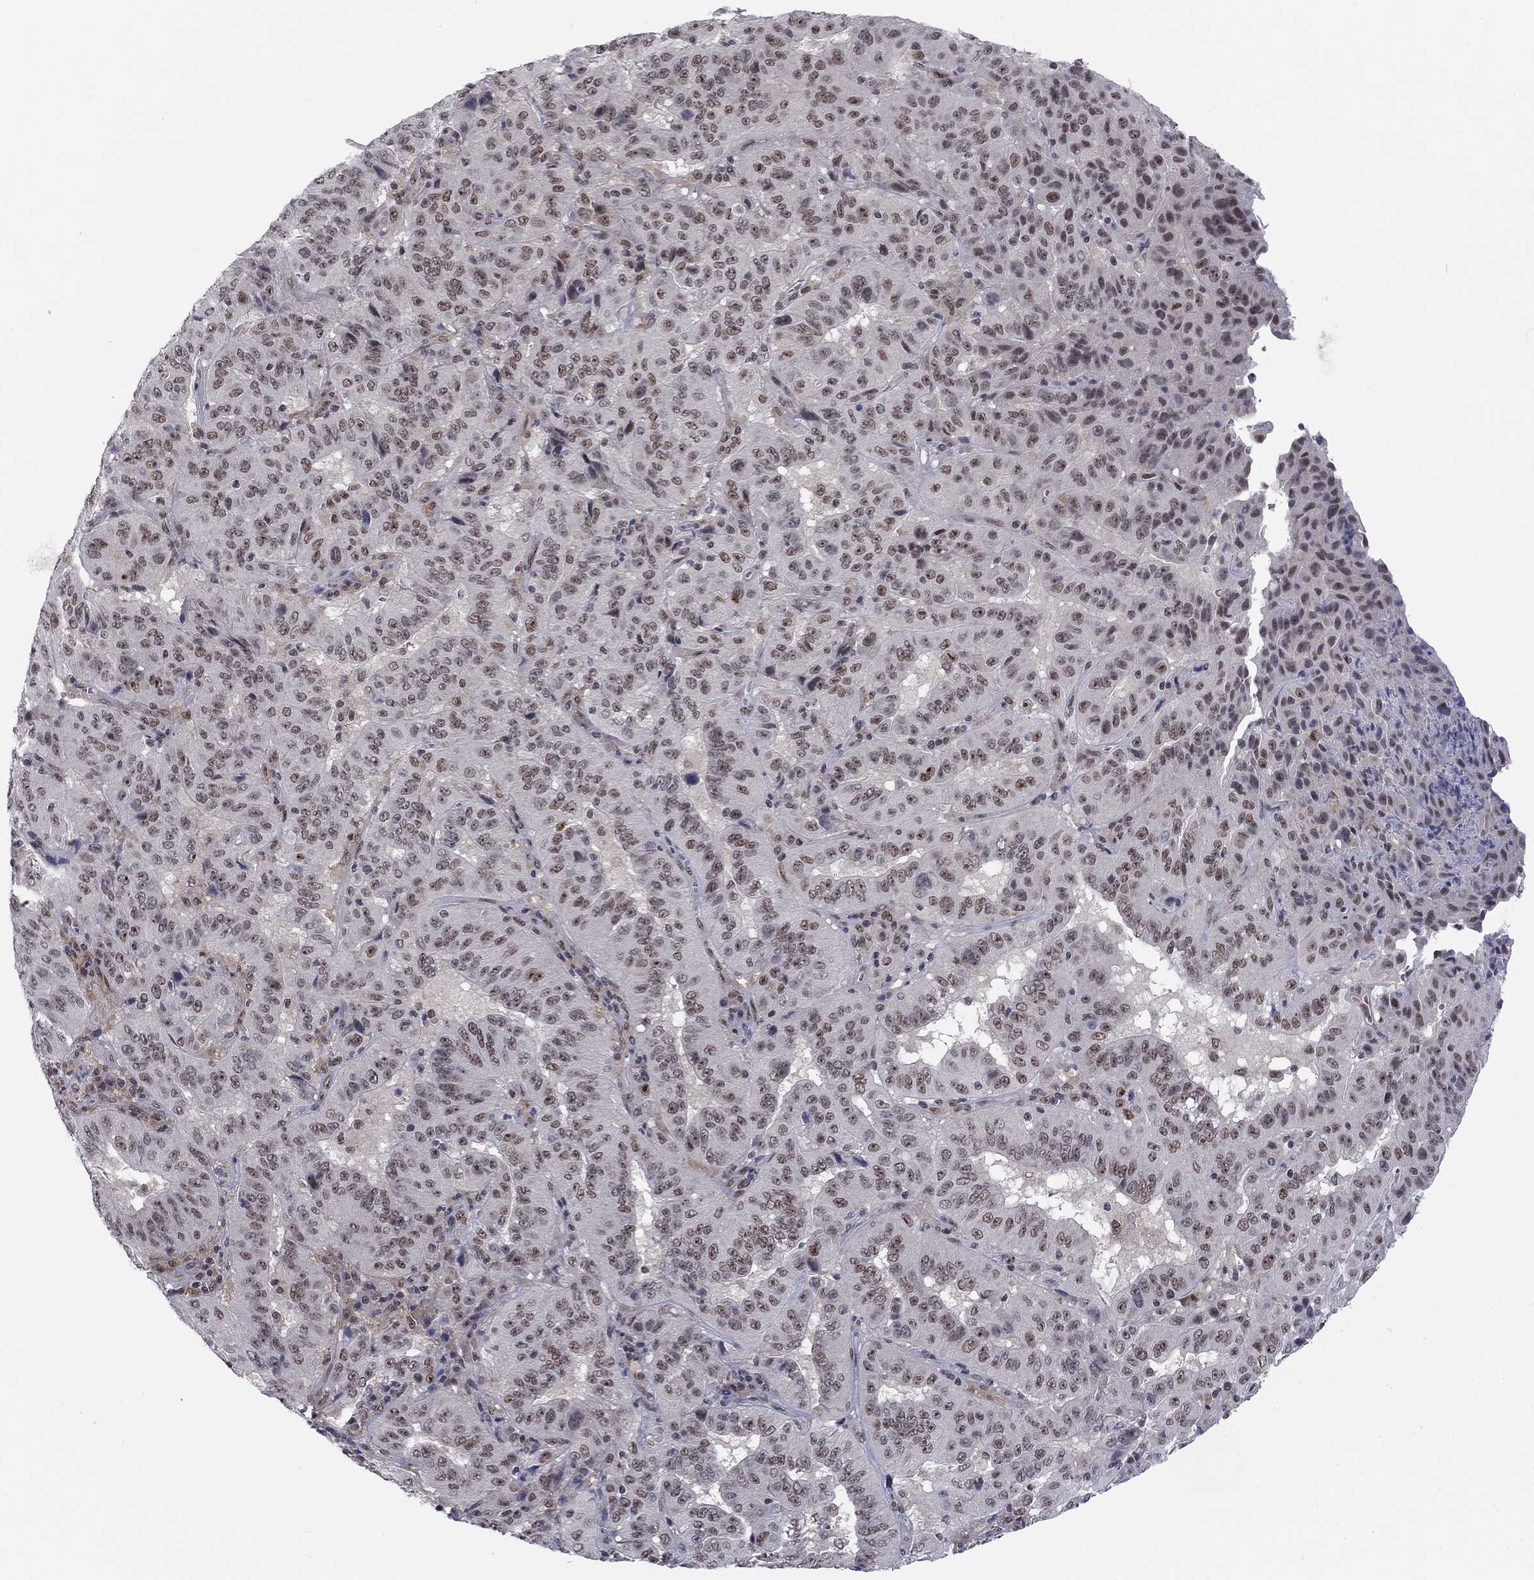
{"staining": {"intensity": "moderate", "quantity": "<25%", "location": "nuclear"}, "tissue": "pancreatic cancer", "cell_type": "Tumor cells", "image_type": "cancer", "snomed": [{"axis": "morphology", "description": "Adenocarcinoma, NOS"}, {"axis": "topography", "description": "Pancreas"}], "caption": "A brown stain highlights moderate nuclear expression of a protein in pancreatic cancer tumor cells.", "gene": "FYTTD1", "patient": {"sex": "male", "age": 63}}